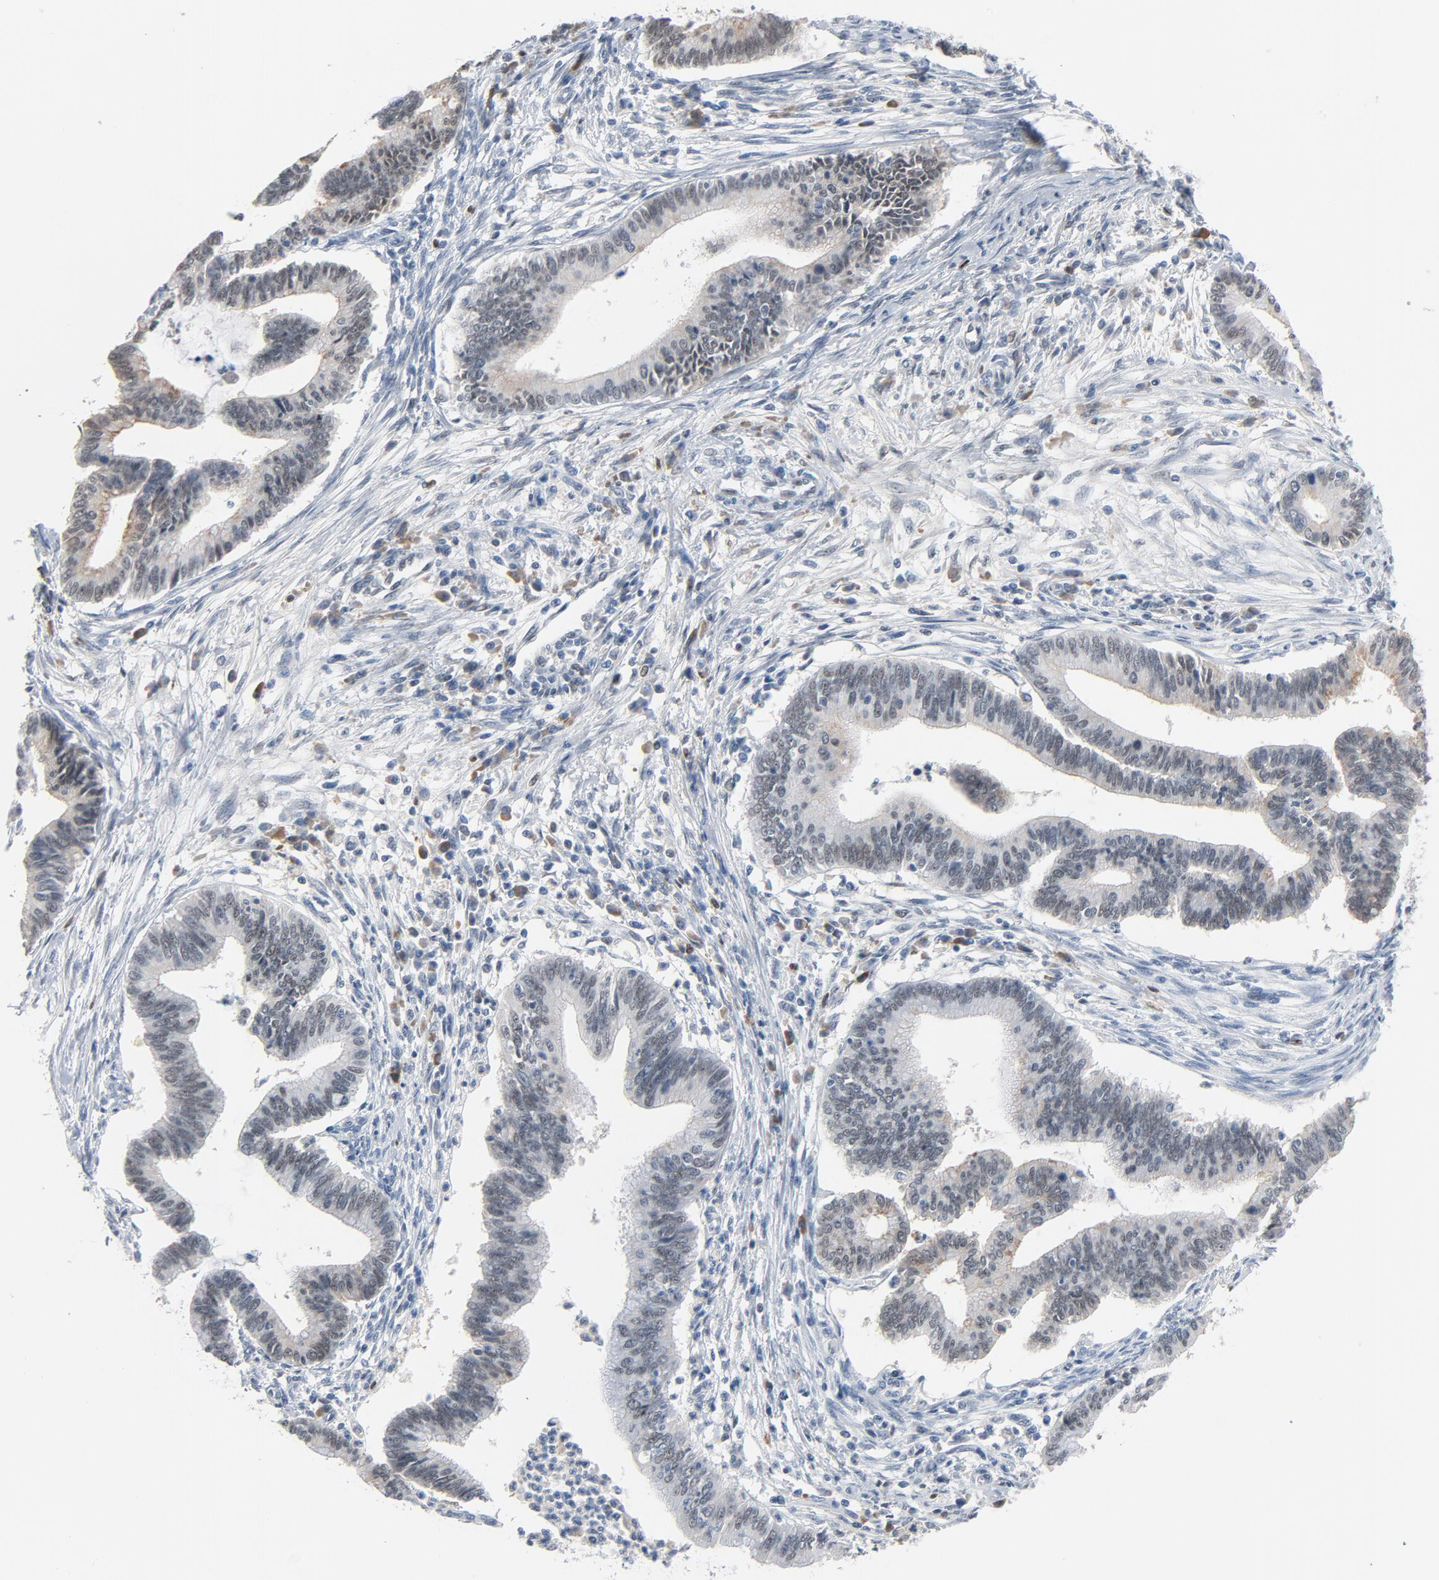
{"staining": {"intensity": "negative", "quantity": "none", "location": "none"}, "tissue": "cervical cancer", "cell_type": "Tumor cells", "image_type": "cancer", "snomed": [{"axis": "morphology", "description": "Adenocarcinoma, NOS"}, {"axis": "topography", "description": "Cervix"}], "caption": "High power microscopy micrograph of an immunohistochemistry image of cervical adenocarcinoma, revealing no significant positivity in tumor cells. (DAB immunohistochemistry visualized using brightfield microscopy, high magnification).", "gene": "FOXP1", "patient": {"sex": "female", "age": 36}}